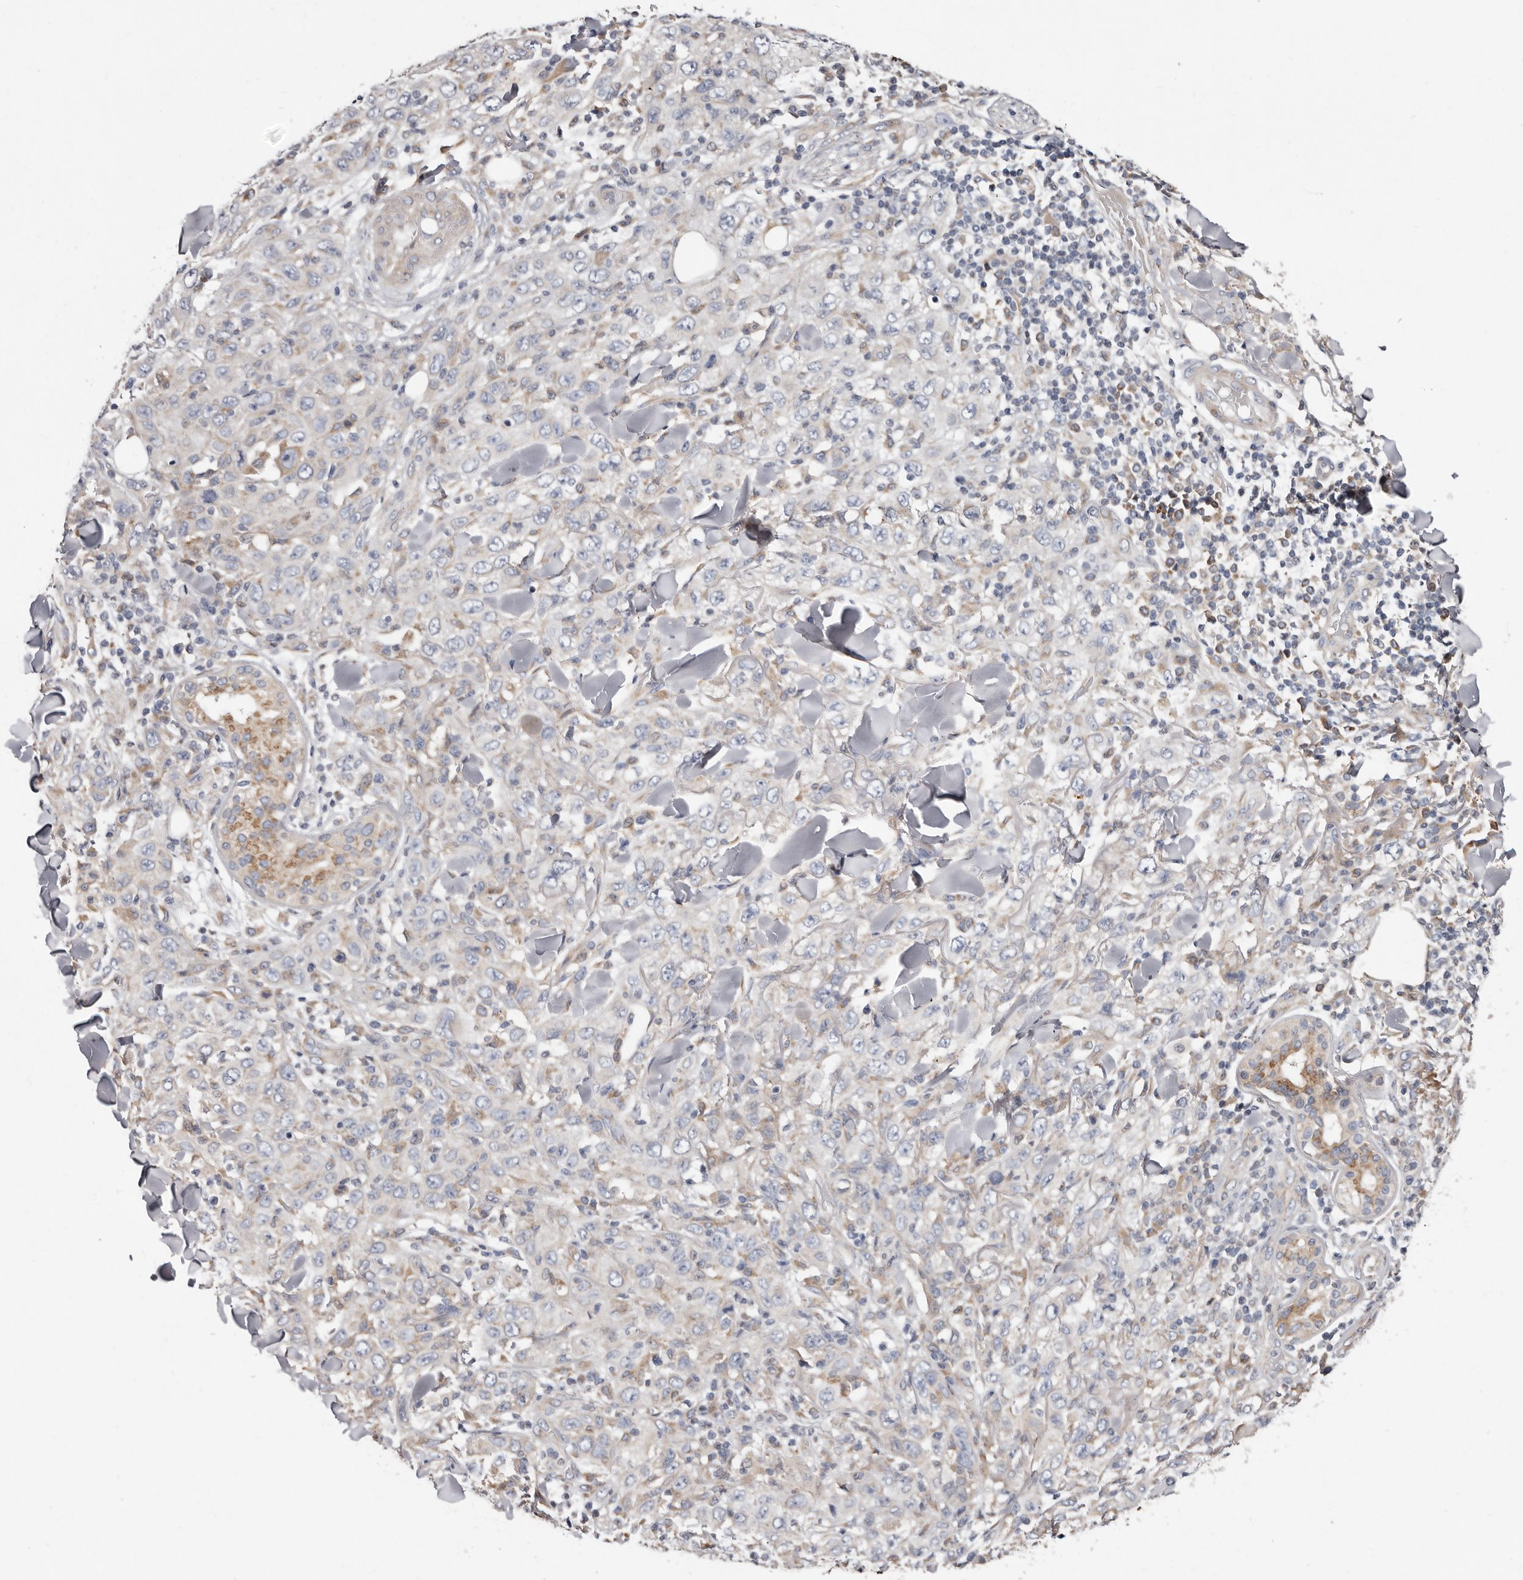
{"staining": {"intensity": "negative", "quantity": "none", "location": "none"}, "tissue": "skin cancer", "cell_type": "Tumor cells", "image_type": "cancer", "snomed": [{"axis": "morphology", "description": "Squamous cell carcinoma, NOS"}, {"axis": "topography", "description": "Skin"}], "caption": "An IHC histopathology image of squamous cell carcinoma (skin) is shown. There is no staining in tumor cells of squamous cell carcinoma (skin).", "gene": "ASIC5", "patient": {"sex": "female", "age": 88}}